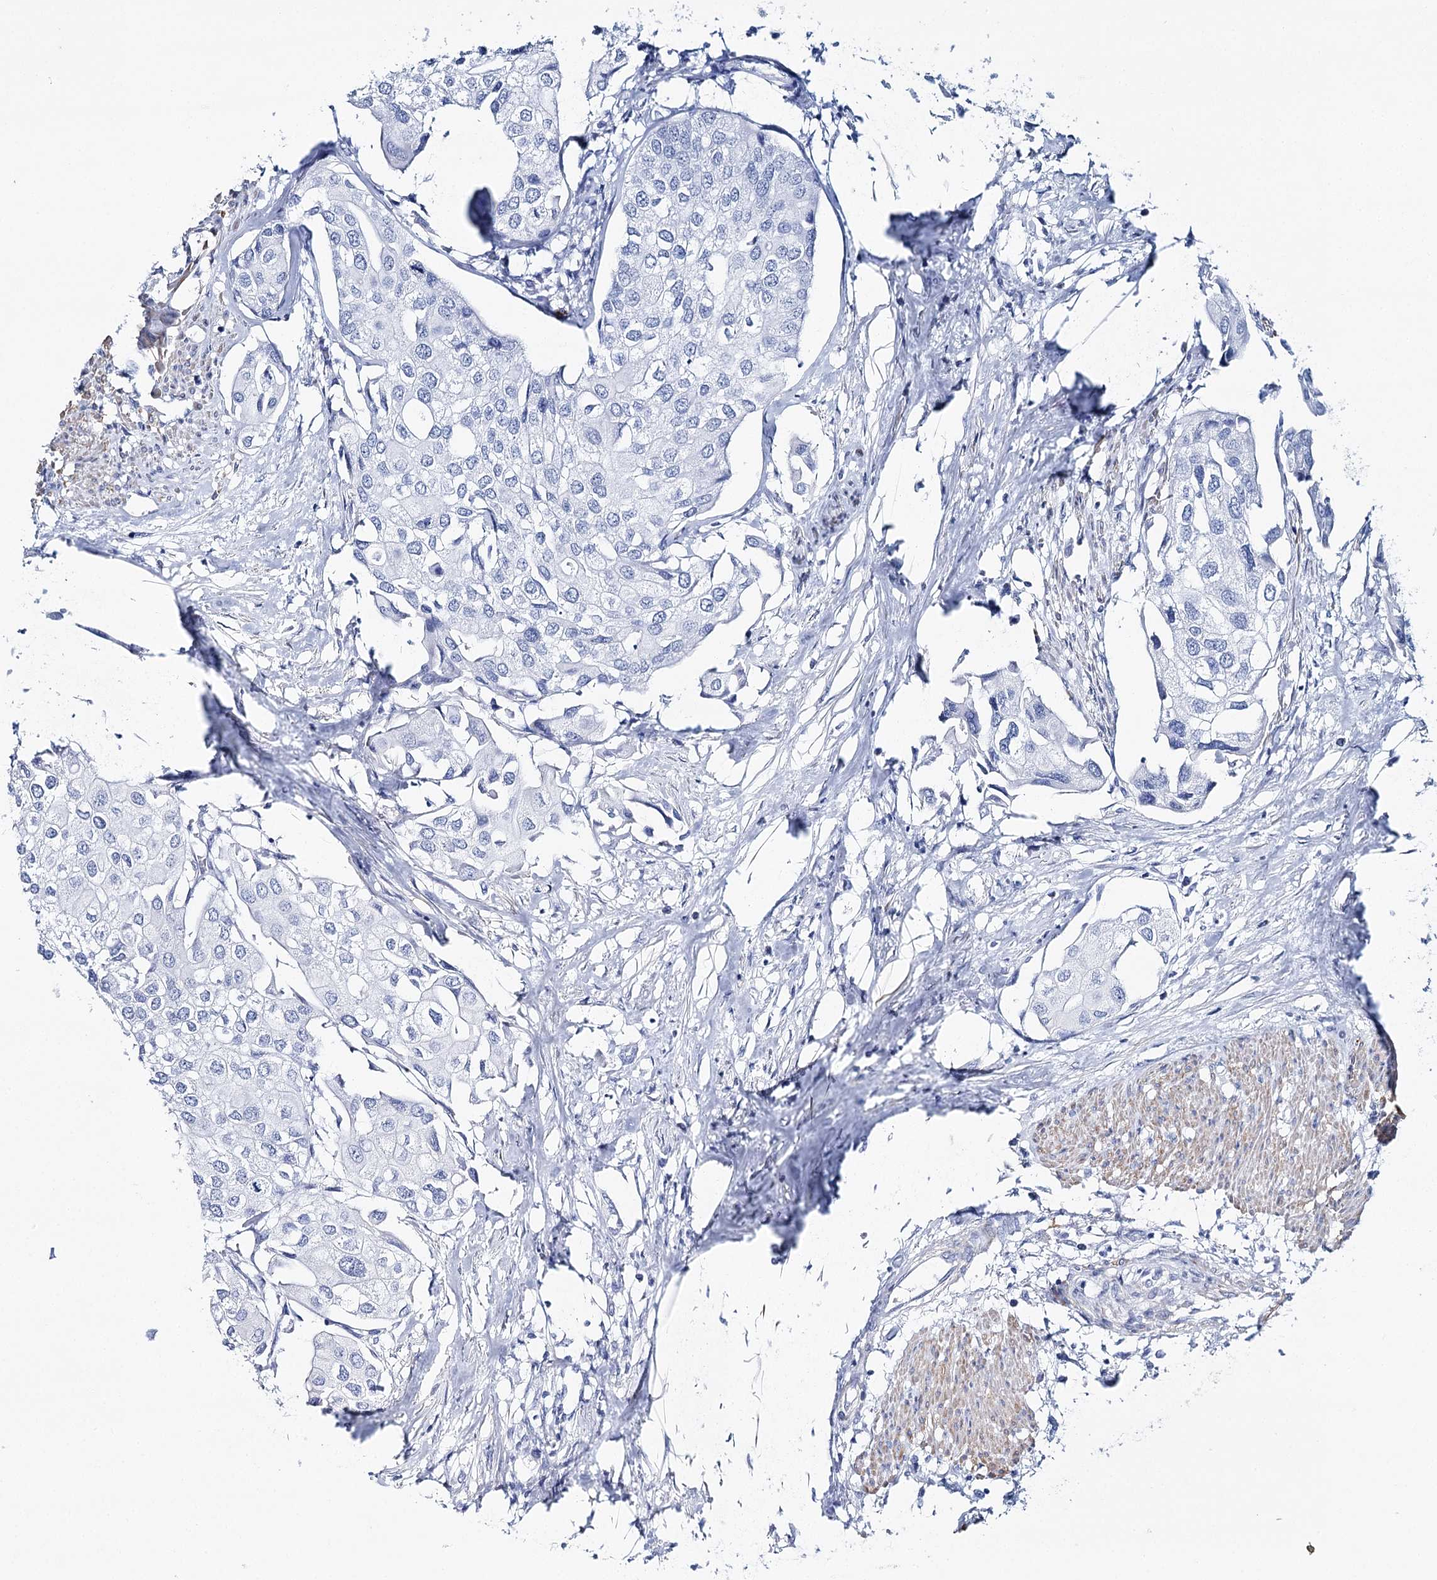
{"staining": {"intensity": "negative", "quantity": "none", "location": "none"}, "tissue": "urothelial cancer", "cell_type": "Tumor cells", "image_type": "cancer", "snomed": [{"axis": "morphology", "description": "Urothelial carcinoma, High grade"}, {"axis": "topography", "description": "Urinary bladder"}], "caption": "Human urothelial cancer stained for a protein using immunohistochemistry exhibits no positivity in tumor cells.", "gene": "CSN3", "patient": {"sex": "male", "age": 64}}